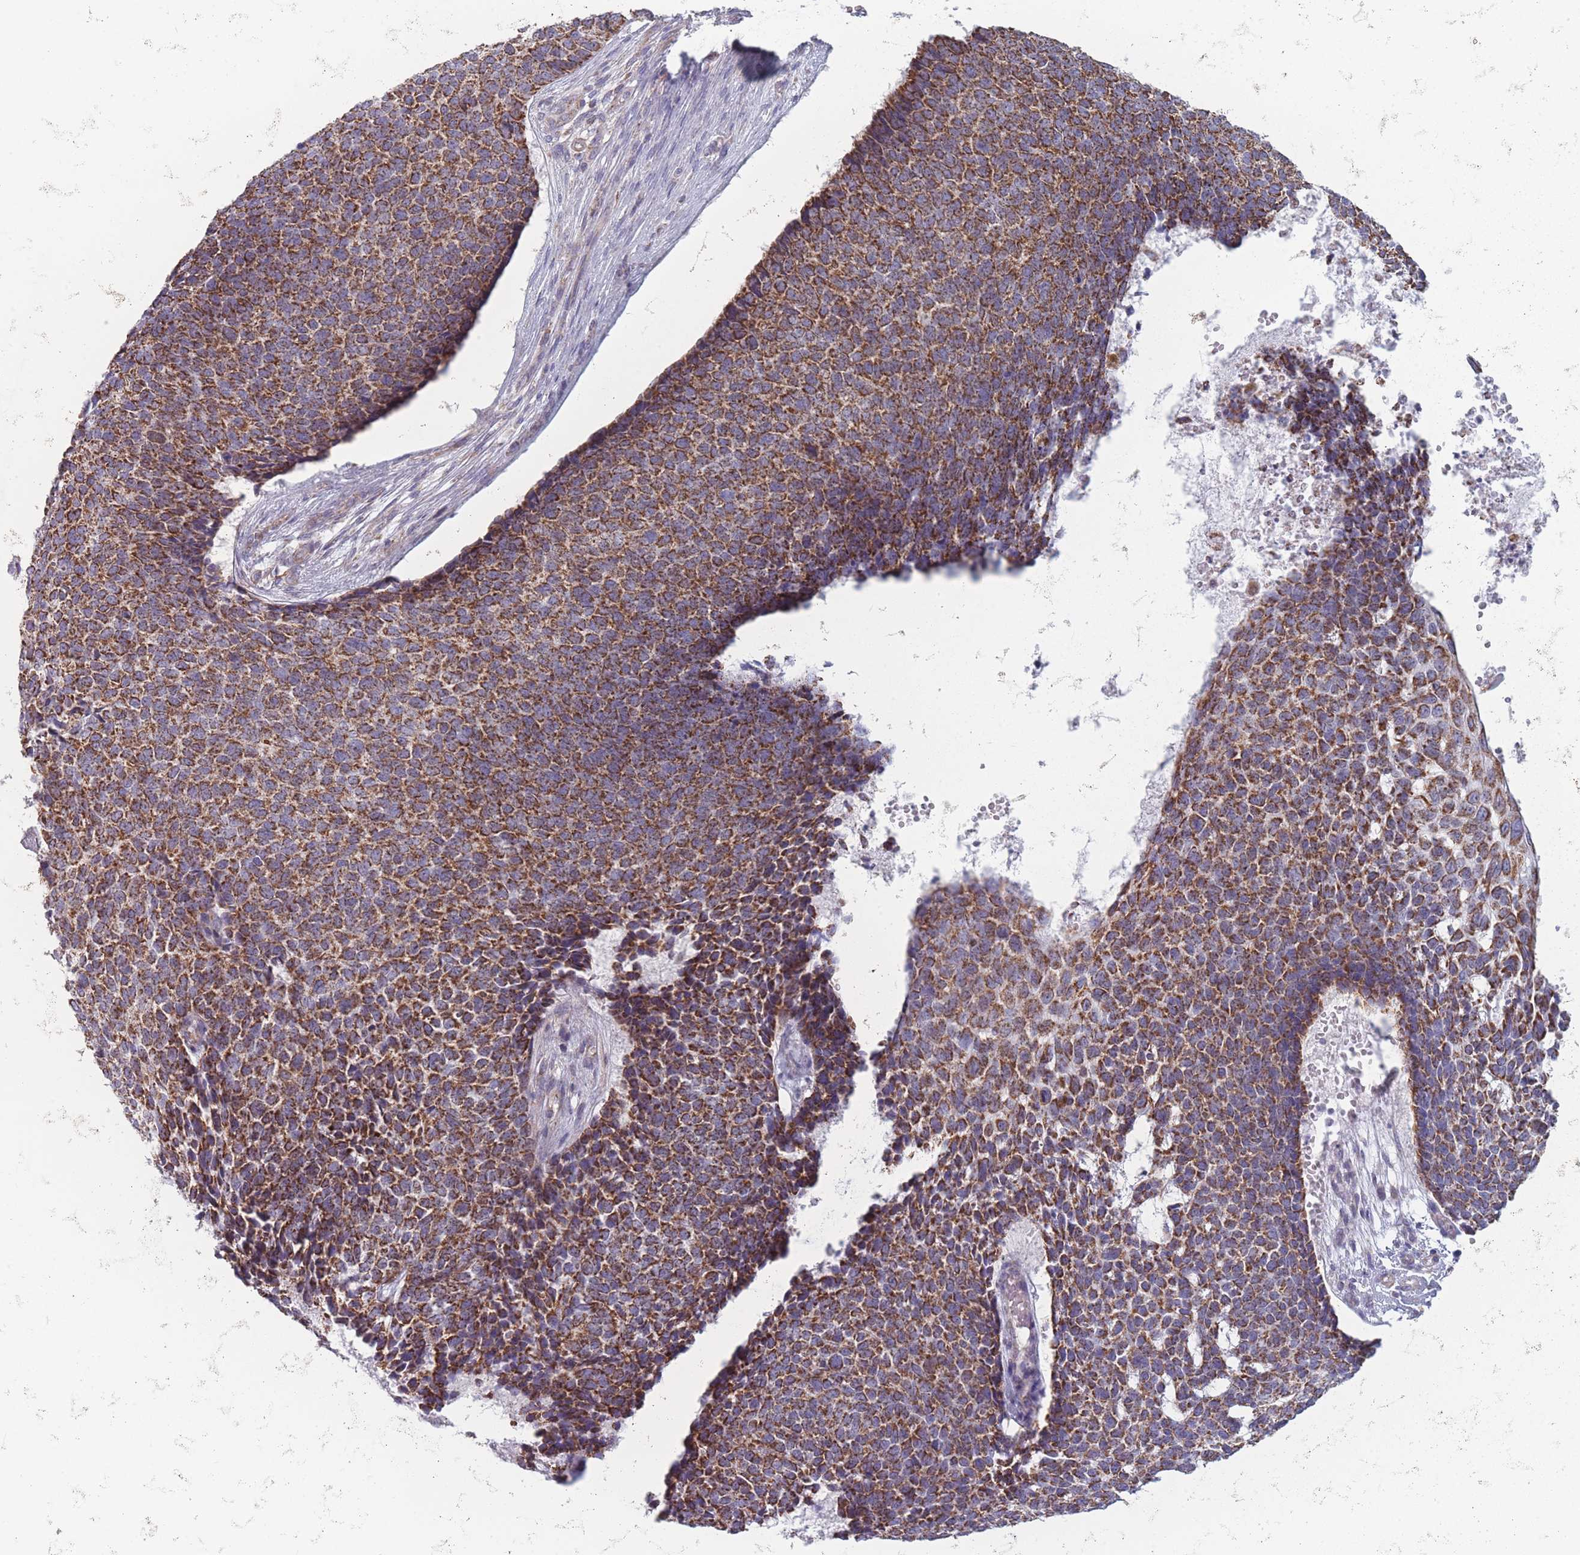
{"staining": {"intensity": "strong", "quantity": ">75%", "location": "cytoplasmic/membranous"}, "tissue": "skin cancer", "cell_type": "Tumor cells", "image_type": "cancer", "snomed": [{"axis": "morphology", "description": "Basal cell carcinoma"}, {"axis": "topography", "description": "Skin"}], "caption": "Immunohistochemistry (IHC) of human basal cell carcinoma (skin) demonstrates high levels of strong cytoplasmic/membranous staining in about >75% of tumor cells.", "gene": "DCHS1", "patient": {"sex": "female", "age": 84}}